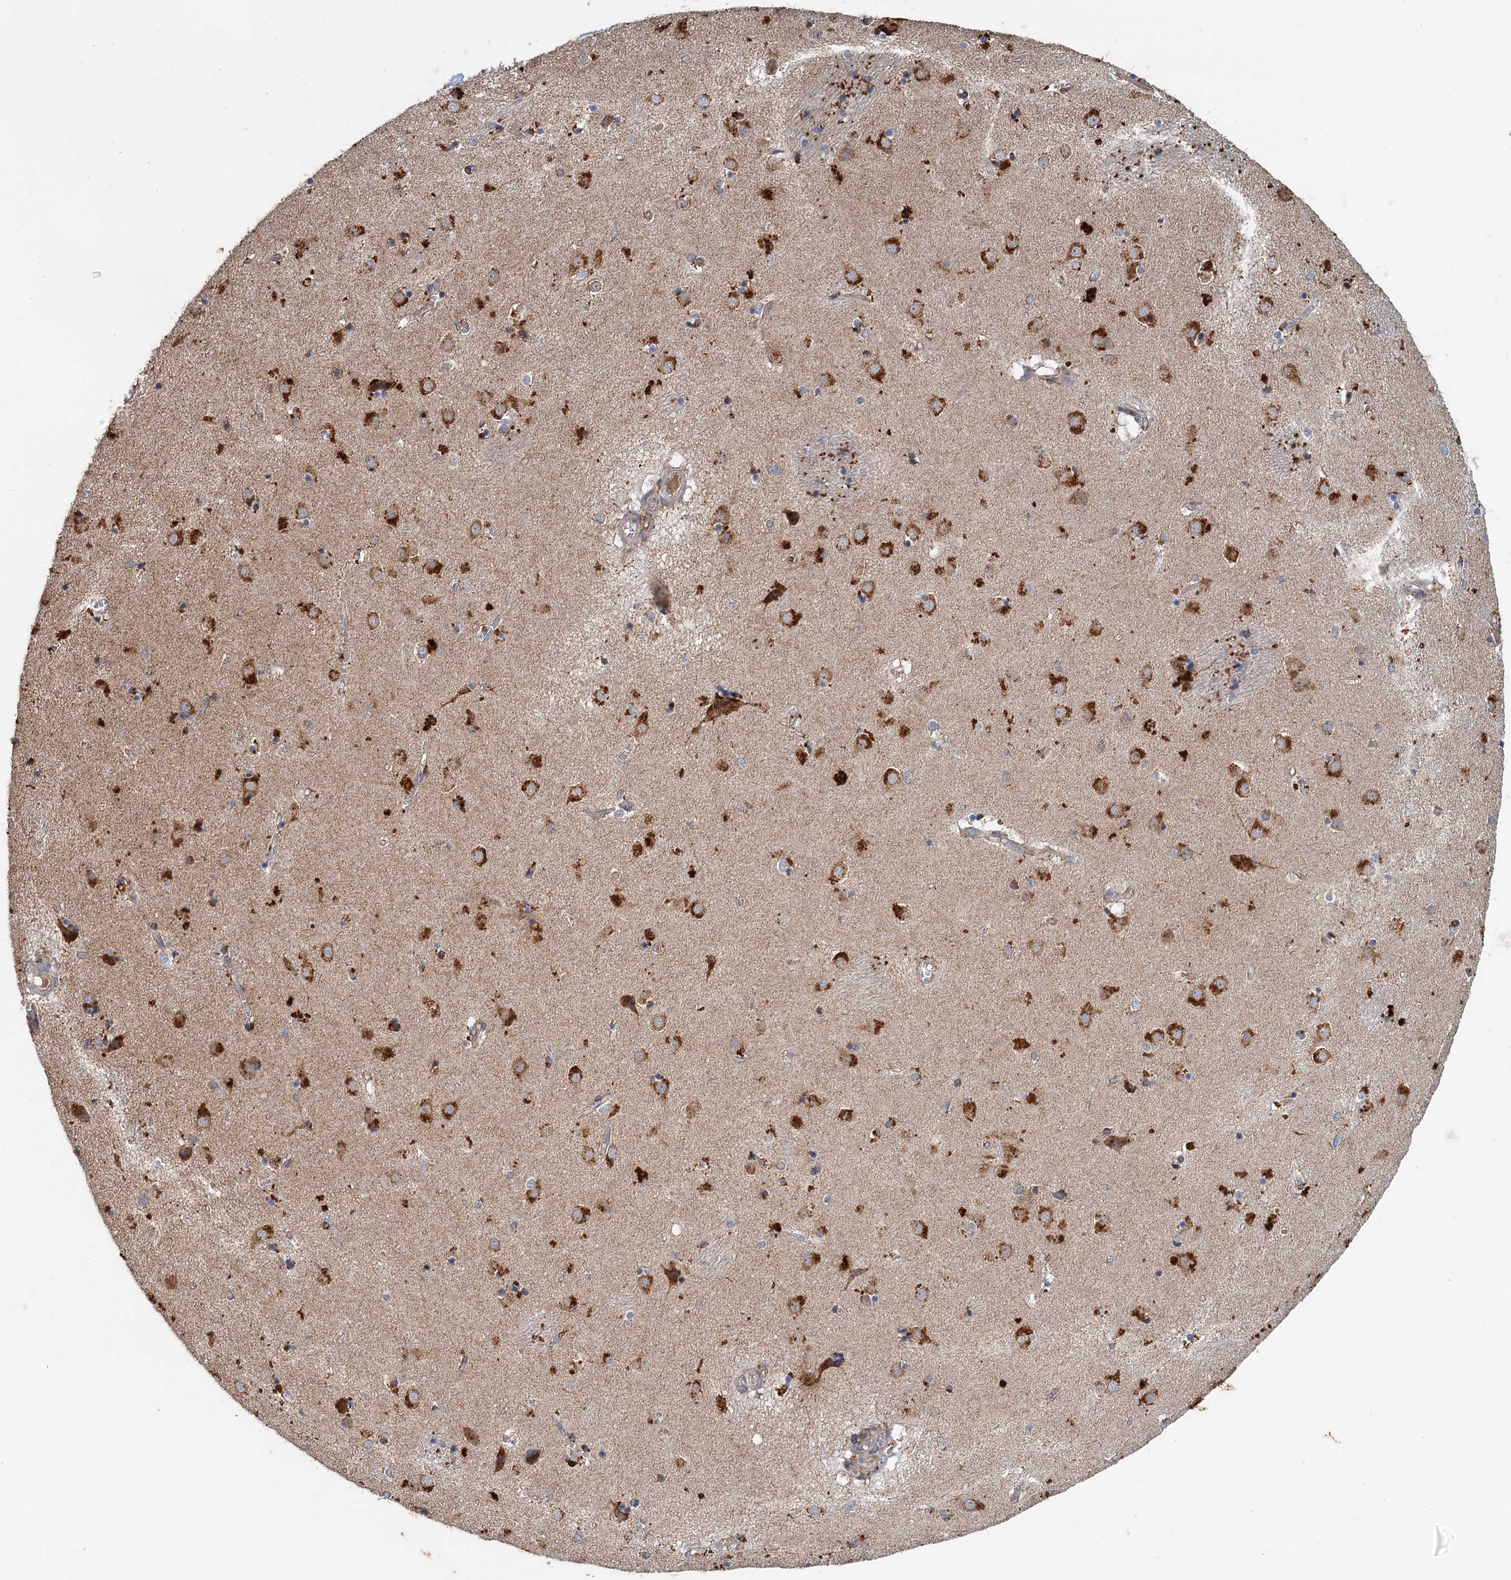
{"staining": {"intensity": "moderate", "quantity": "<25%", "location": "cytoplasmic/membranous"}, "tissue": "caudate", "cell_type": "Glial cells", "image_type": "normal", "snomed": [{"axis": "morphology", "description": "Normal tissue, NOS"}, {"axis": "topography", "description": "Lateral ventricle wall"}], "caption": "Human caudate stained for a protein (brown) demonstrates moderate cytoplasmic/membranous positive staining in approximately <25% of glial cells.", "gene": "SRPX2", "patient": {"sex": "male", "age": 70}}